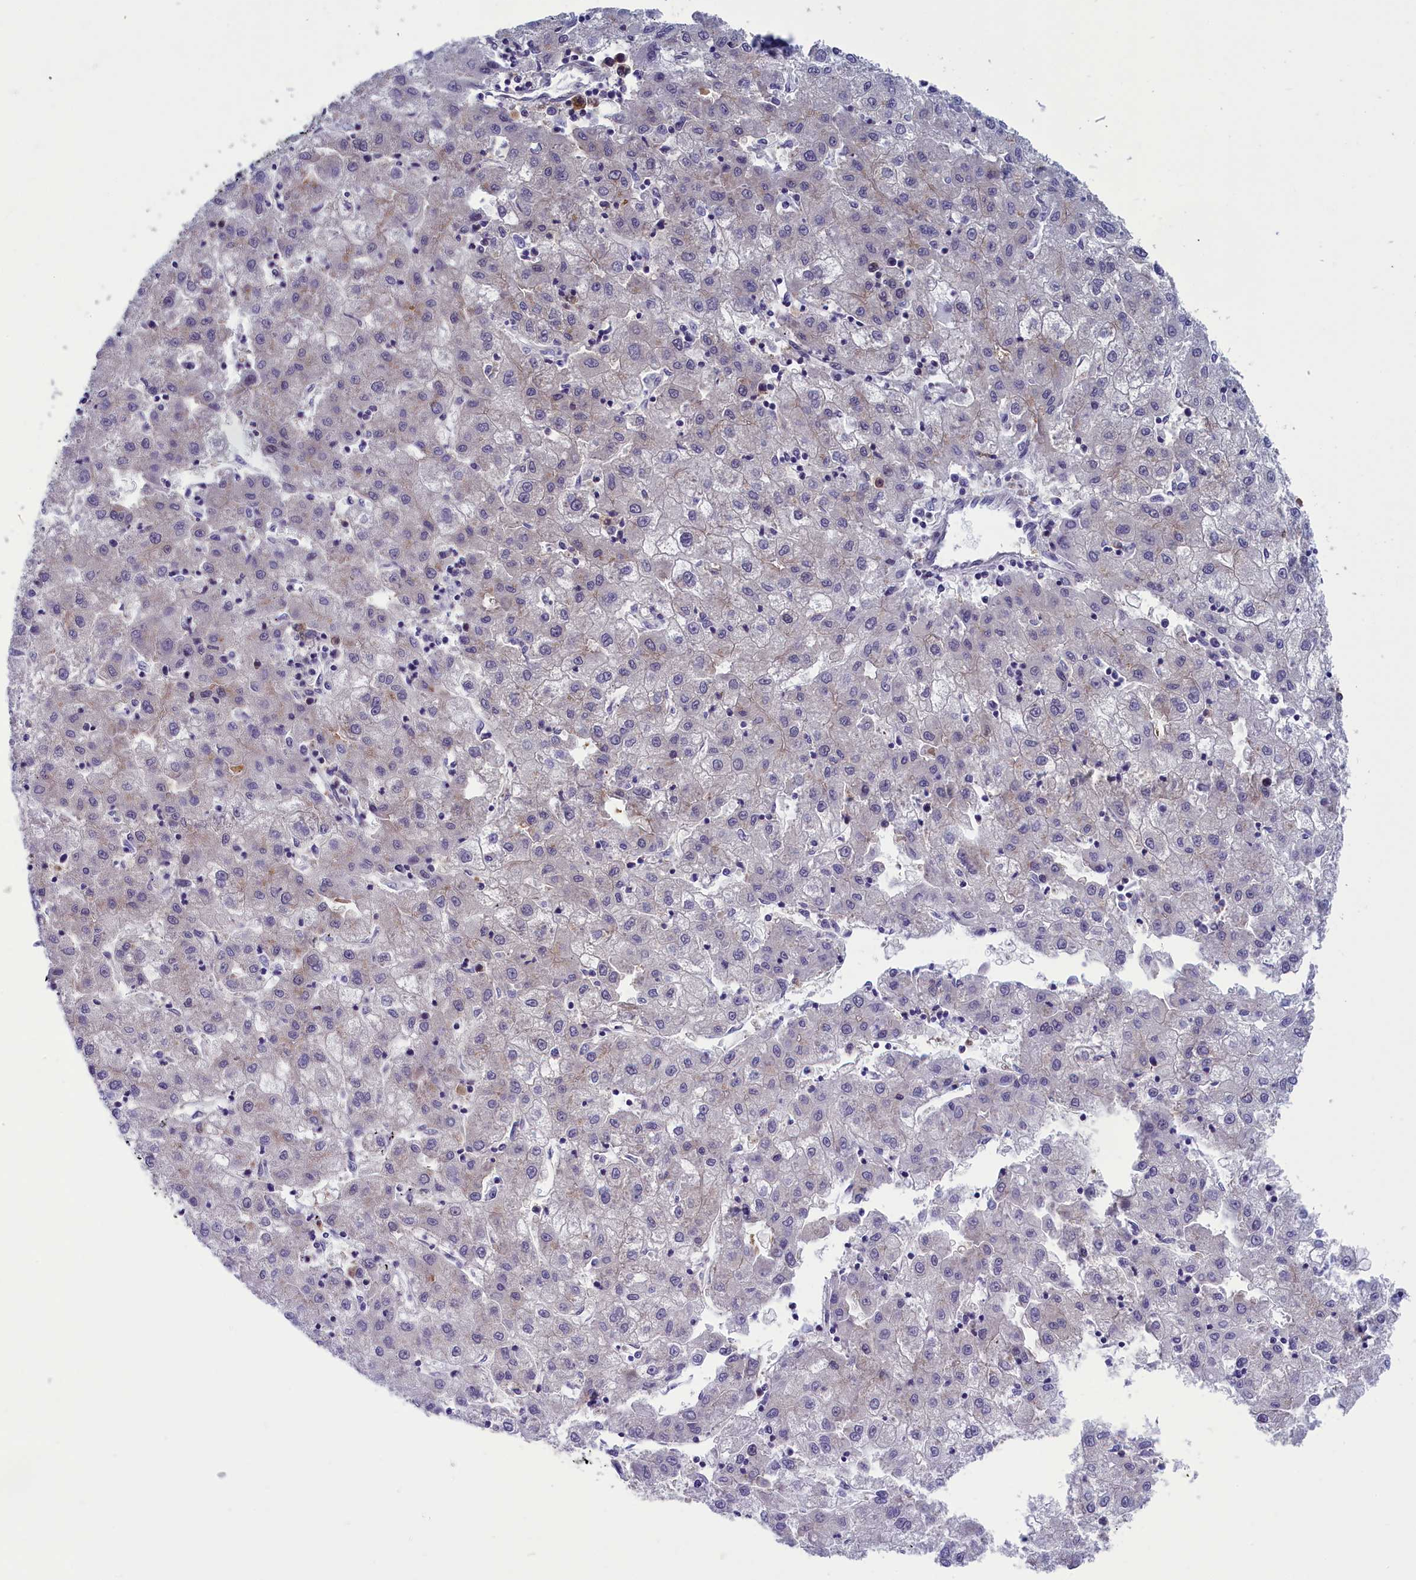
{"staining": {"intensity": "negative", "quantity": "none", "location": "none"}, "tissue": "liver cancer", "cell_type": "Tumor cells", "image_type": "cancer", "snomed": [{"axis": "morphology", "description": "Carcinoma, Hepatocellular, NOS"}, {"axis": "topography", "description": "Liver"}], "caption": "Immunohistochemical staining of hepatocellular carcinoma (liver) reveals no significant staining in tumor cells.", "gene": "ABCC8", "patient": {"sex": "male", "age": 72}}